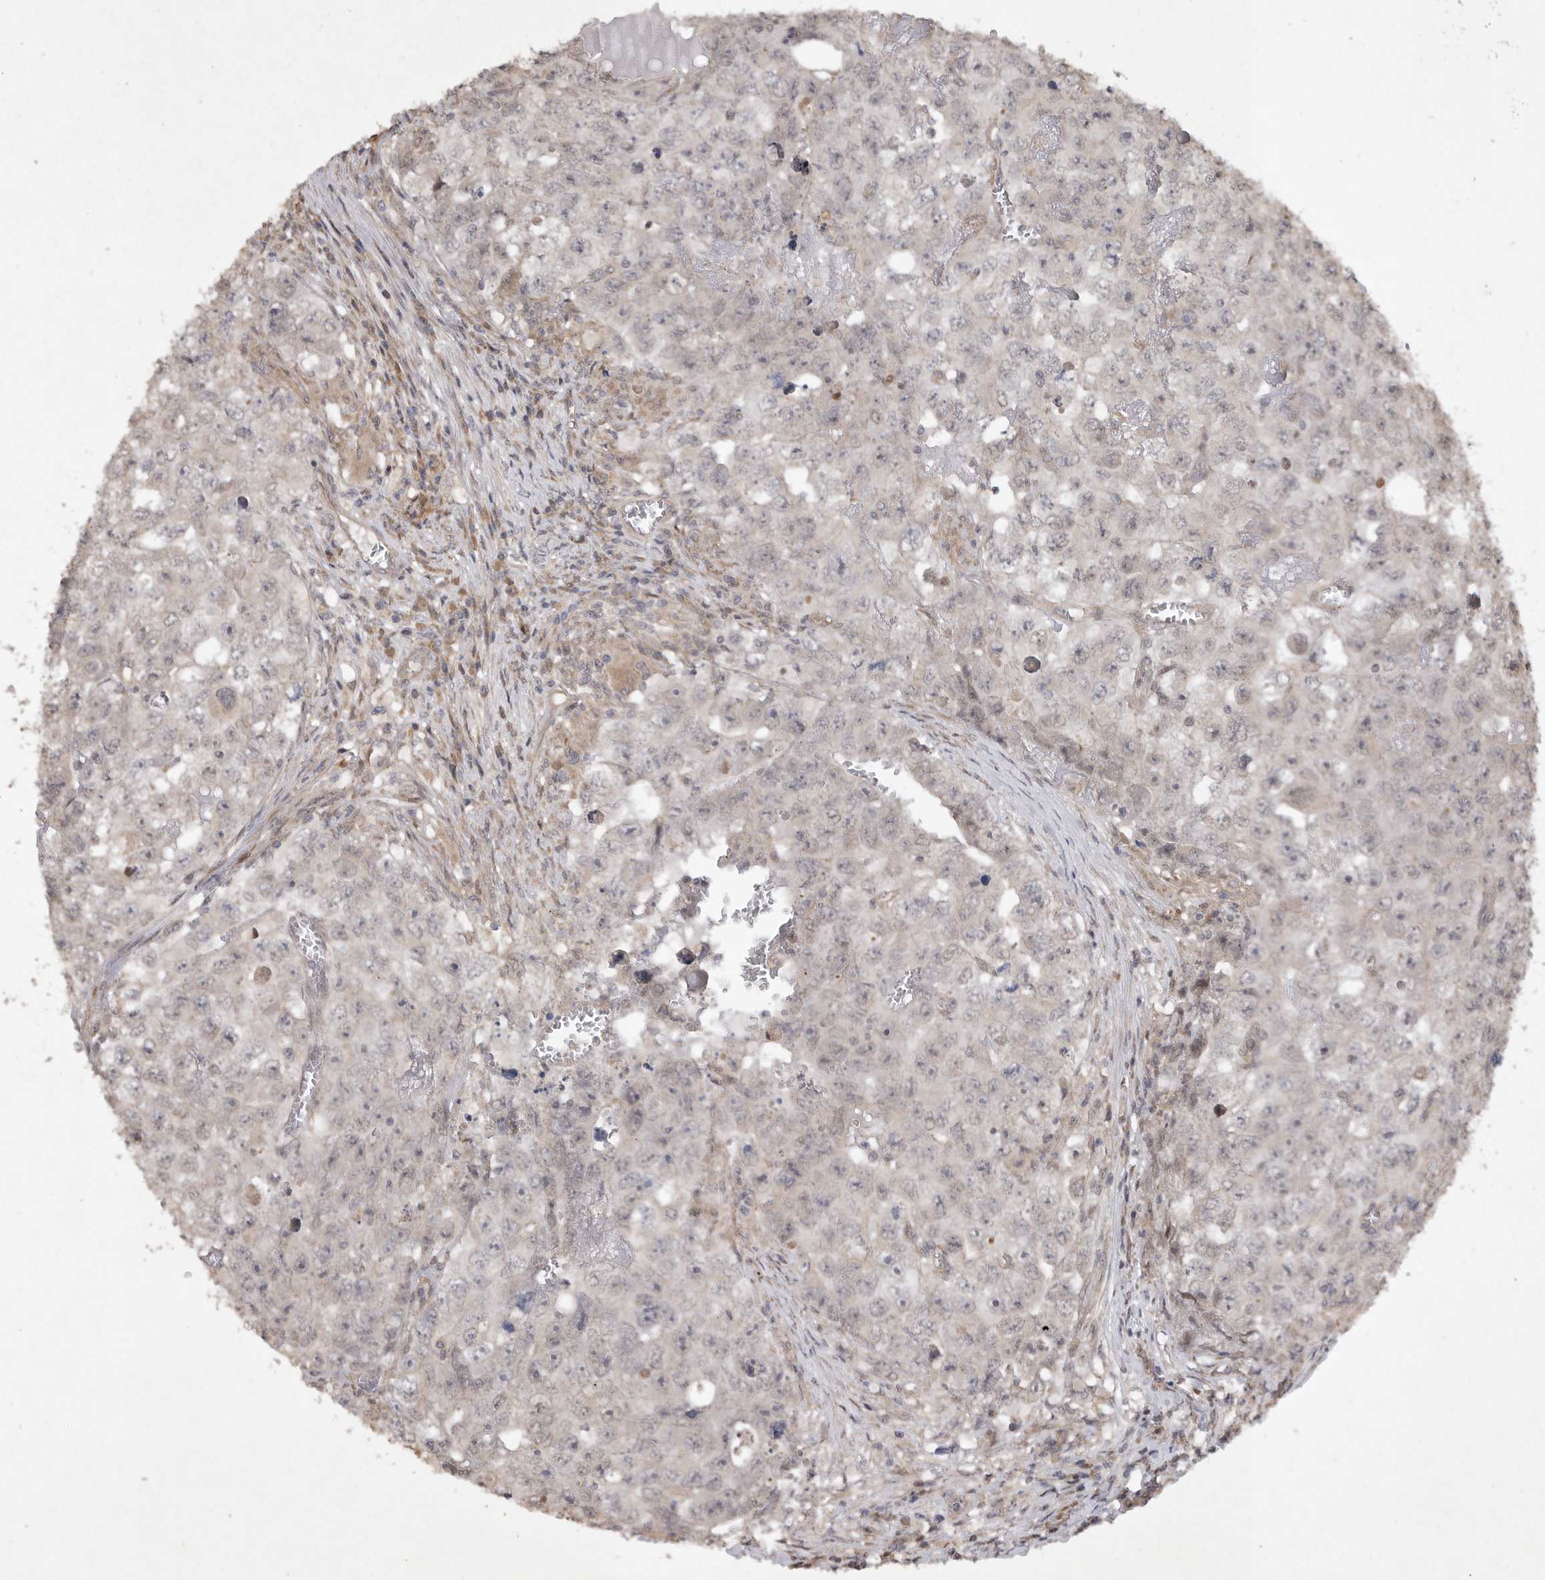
{"staining": {"intensity": "weak", "quantity": "<25%", "location": "cytoplasmic/membranous"}, "tissue": "testis cancer", "cell_type": "Tumor cells", "image_type": "cancer", "snomed": [{"axis": "morphology", "description": "Seminoma, NOS"}, {"axis": "morphology", "description": "Carcinoma, Embryonal, NOS"}, {"axis": "topography", "description": "Testis"}], "caption": "This is an immunohistochemistry (IHC) micrograph of testis cancer (embryonal carcinoma). There is no expression in tumor cells.", "gene": "EDEM3", "patient": {"sex": "male", "age": 43}}